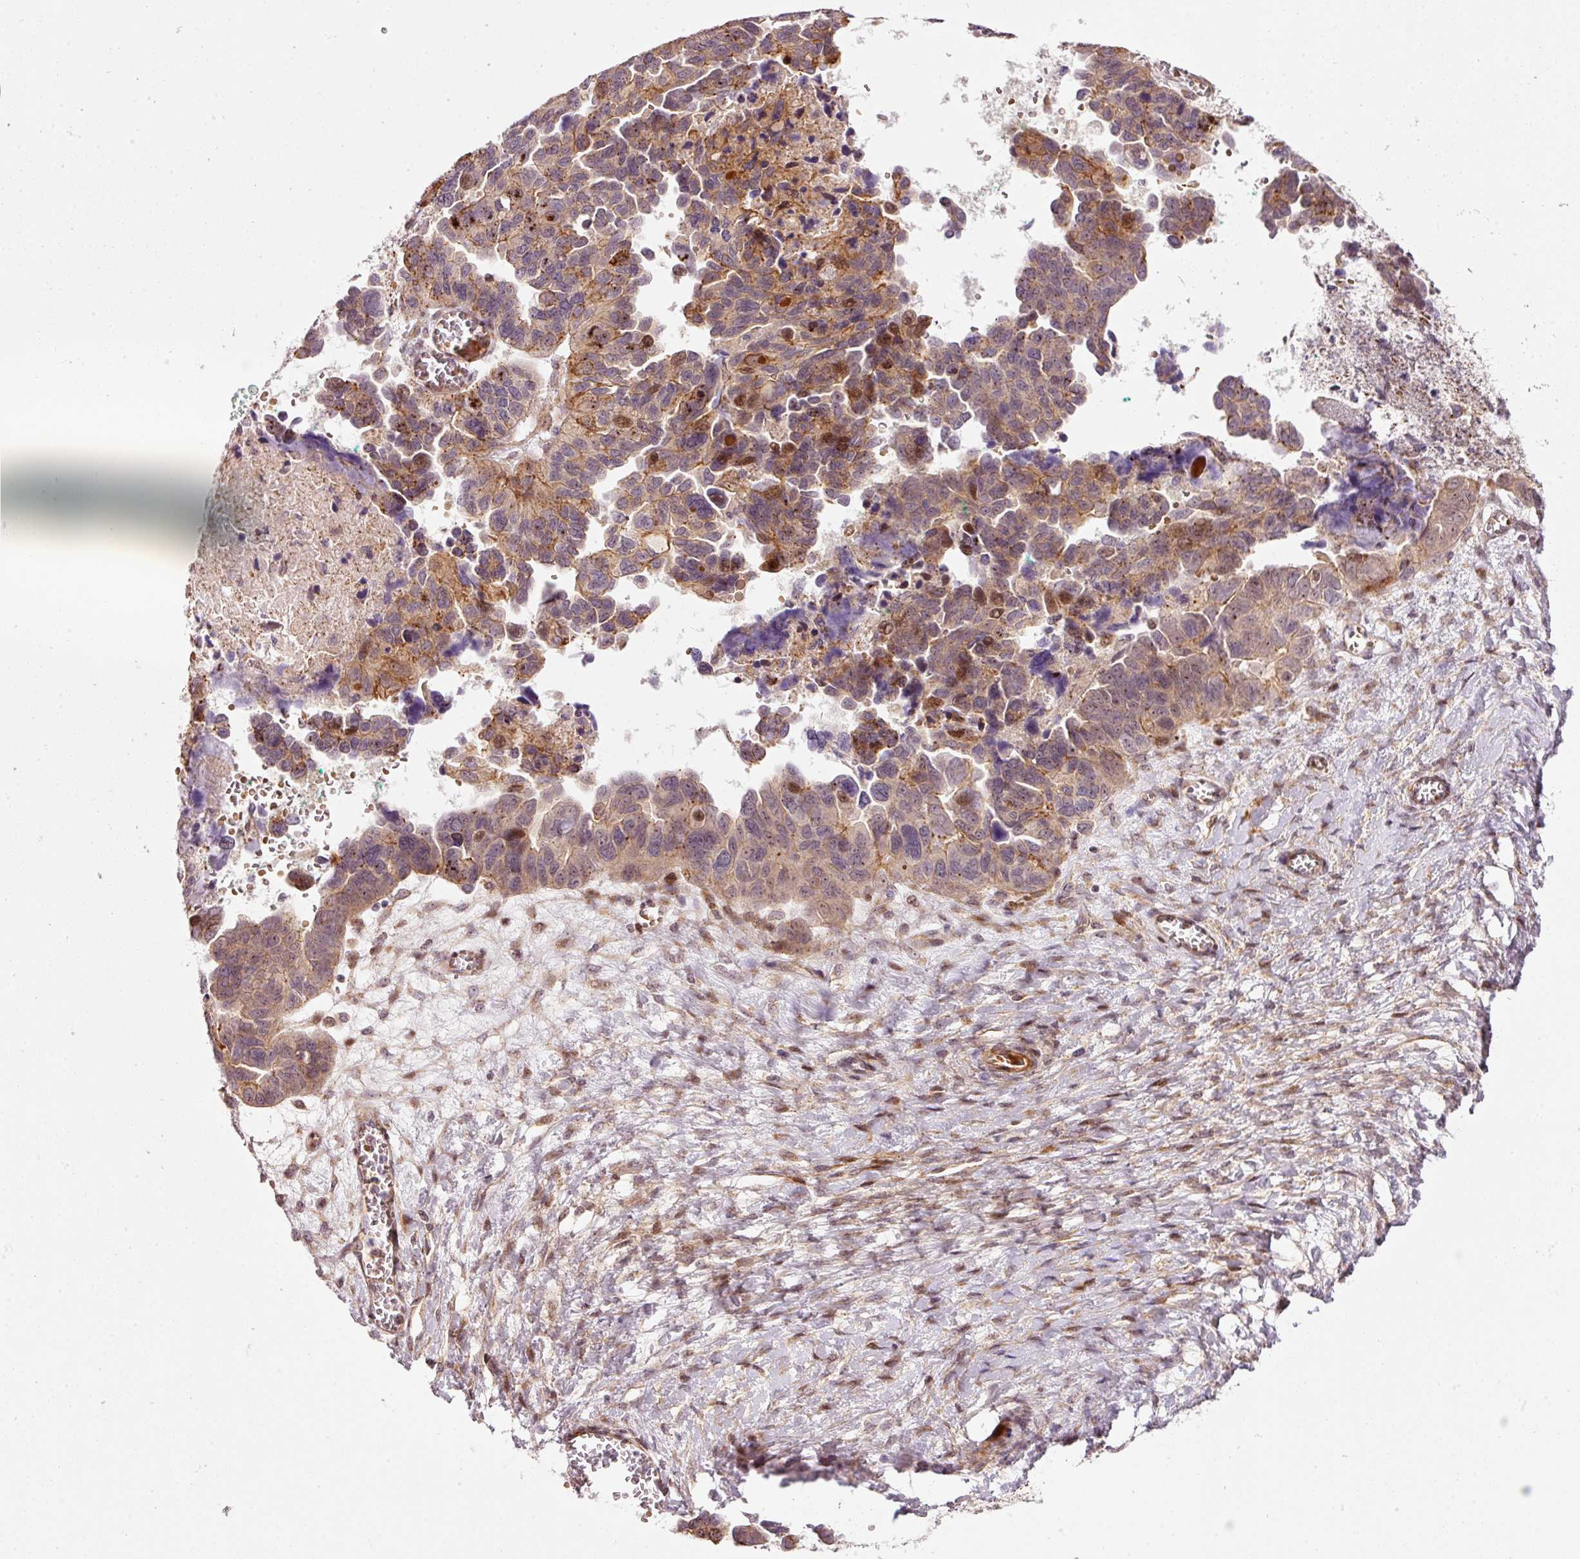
{"staining": {"intensity": "moderate", "quantity": "25%-75%", "location": "cytoplasmic/membranous,nuclear"}, "tissue": "ovarian cancer", "cell_type": "Tumor cells", "image_type": "cancer", "snomed": [{"axis": "morphology", "description": "Cystadenocarcinoma, serous, NOS"}, {"axis": "topography", "description": "Ovary"}], "caption": "Protein staining demonstrates moderate cytoplasmic/membranous and nuclear expression in about 25%-75% of tumor cells in ovarian cancer. Nuclei are stained in blue.", "gene": "ANKRD20A1", "patient": {"sex": "female", "age": 64}}